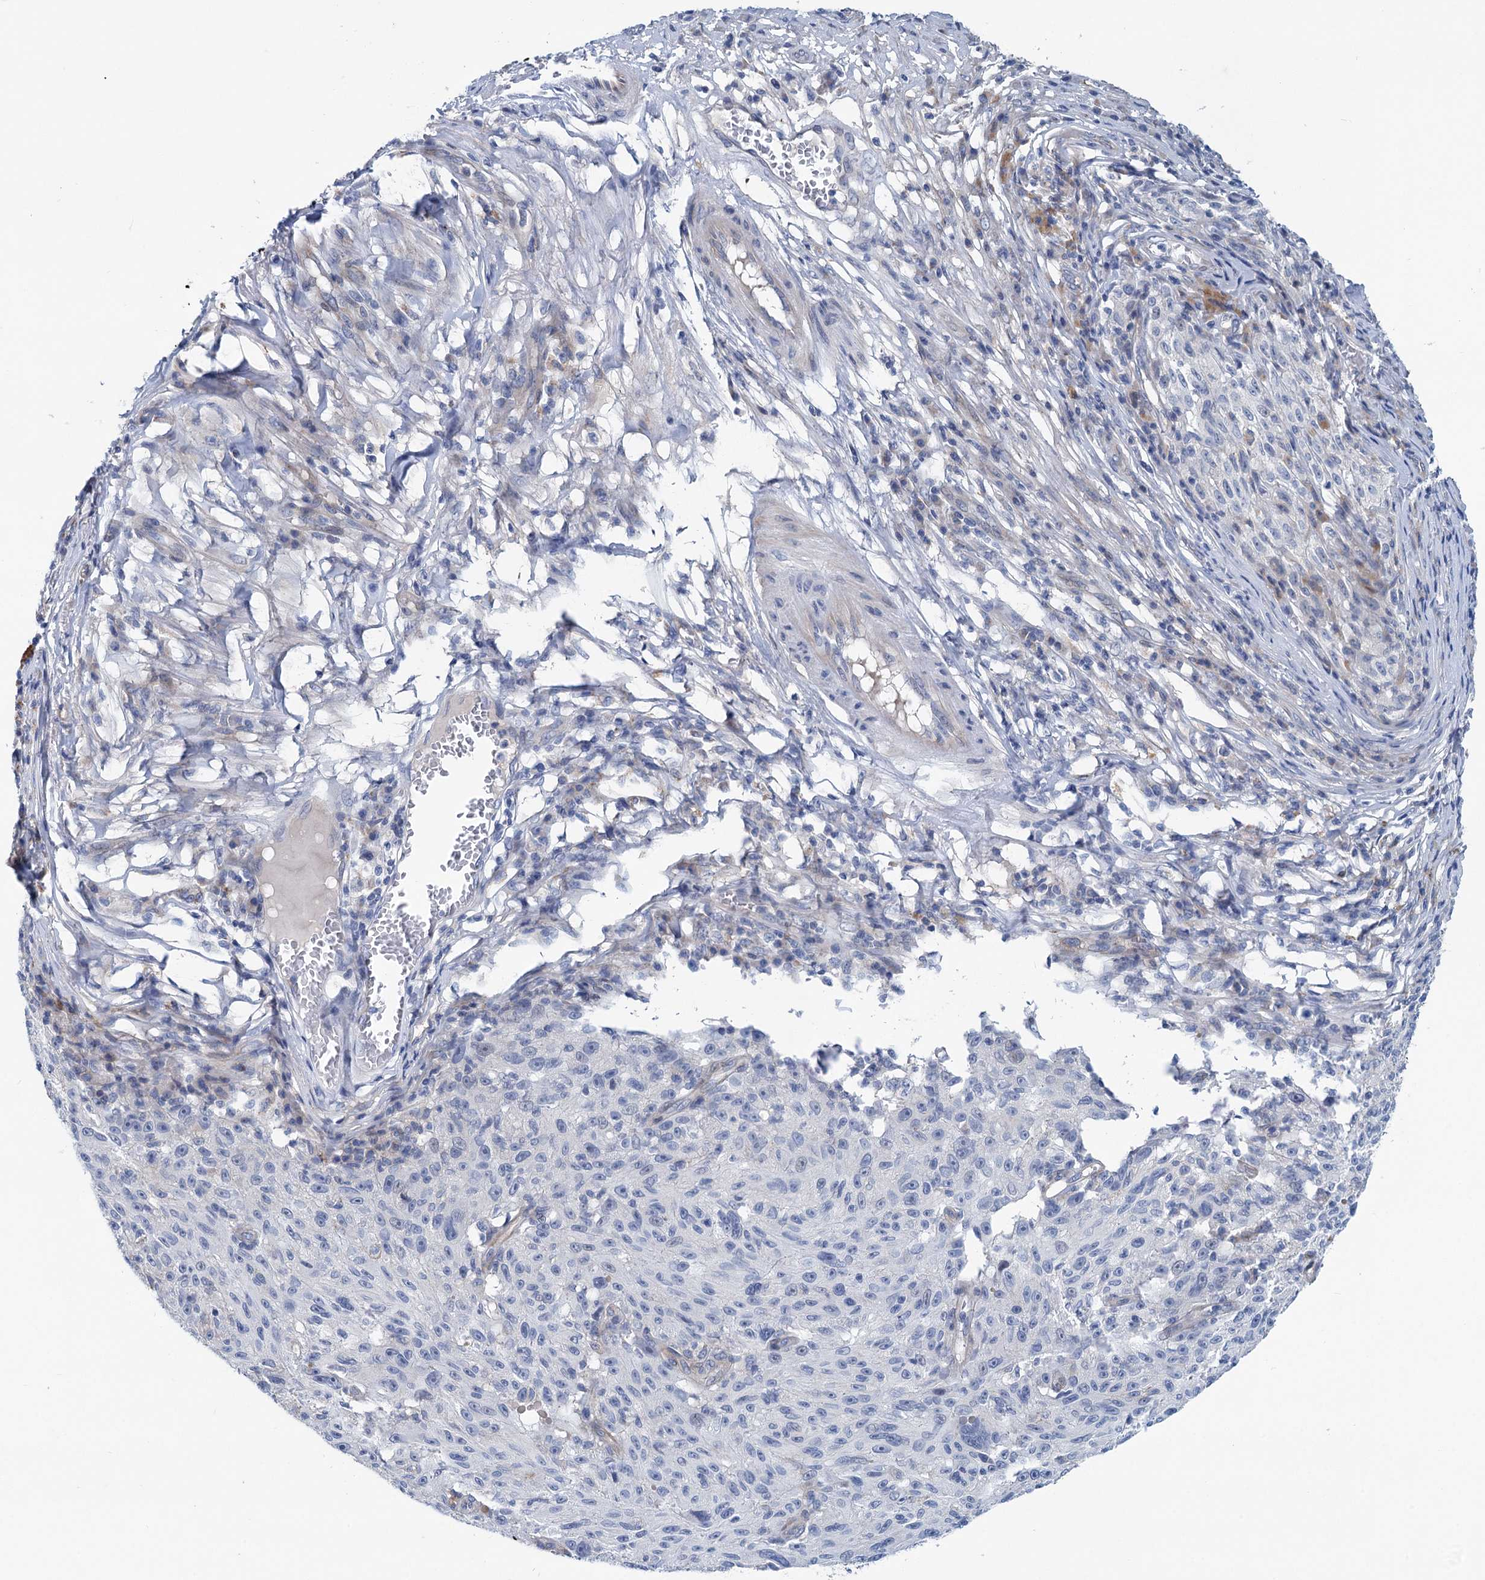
{"staining": {"intensity": "negative", "quantity": "none", "location": "none"}, "tissue": "melanoma", "cell_type": "Tumor cells", "image_type": "cancer", "snomed": [{"axis": "morphology", "description": "Malignant melanoma, NOS"}, {"axis": "topography", "description": "Skin"}], "caption": "There is no significant staining in tumor cells of malignant melanoma. (Stains: DAB (3,3'-diaminobenzidine) IHC with hematoxylin counter stain, Microscopy: brightfield microscopy at high magnification).", "gene": "CHDH", "patient": {"sex": "female", "age": 82}}